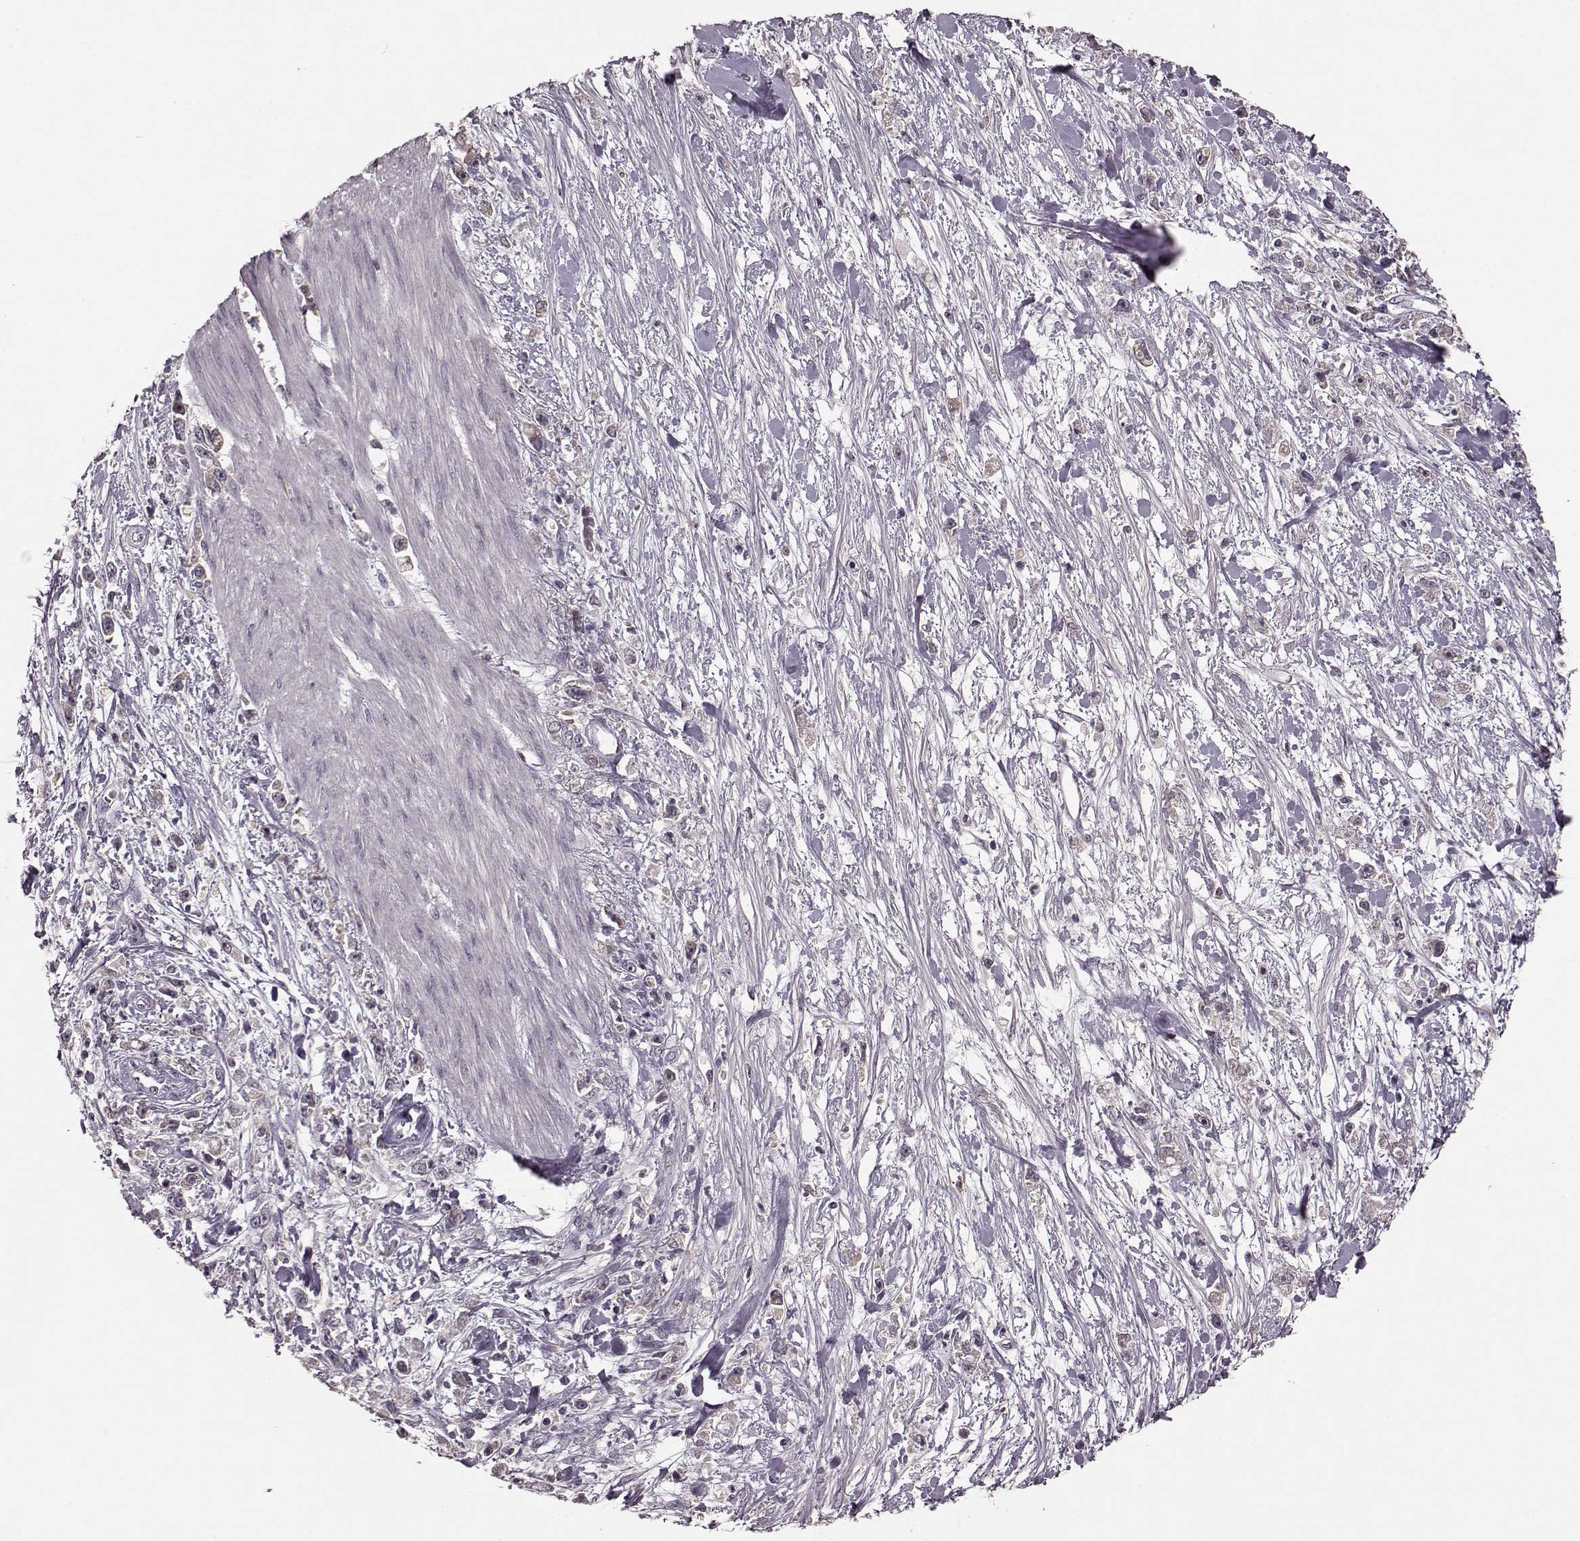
{"staining": {"intensity": "negative", "quantity": "none", "location": "none"}, "tissue": "stomach cancer", "cell_type": "Tumor cells", "image_type": "cancer", "snomed": [{"axis": "morphology", "description": "Adenocarcinoma, NOS"}, {"axis": "topography", "description": "Stomach"}], "caption": "There is no significant staining in tumor cells of stomach adenocarcinoma. The staining is performed using DAB (3,3'-diaminobenzidine) brown chromogen with nuclei counter-stained in using hematoxylin.", "gene": "NRL", "patient": {"sex": "female", "age": 59}}